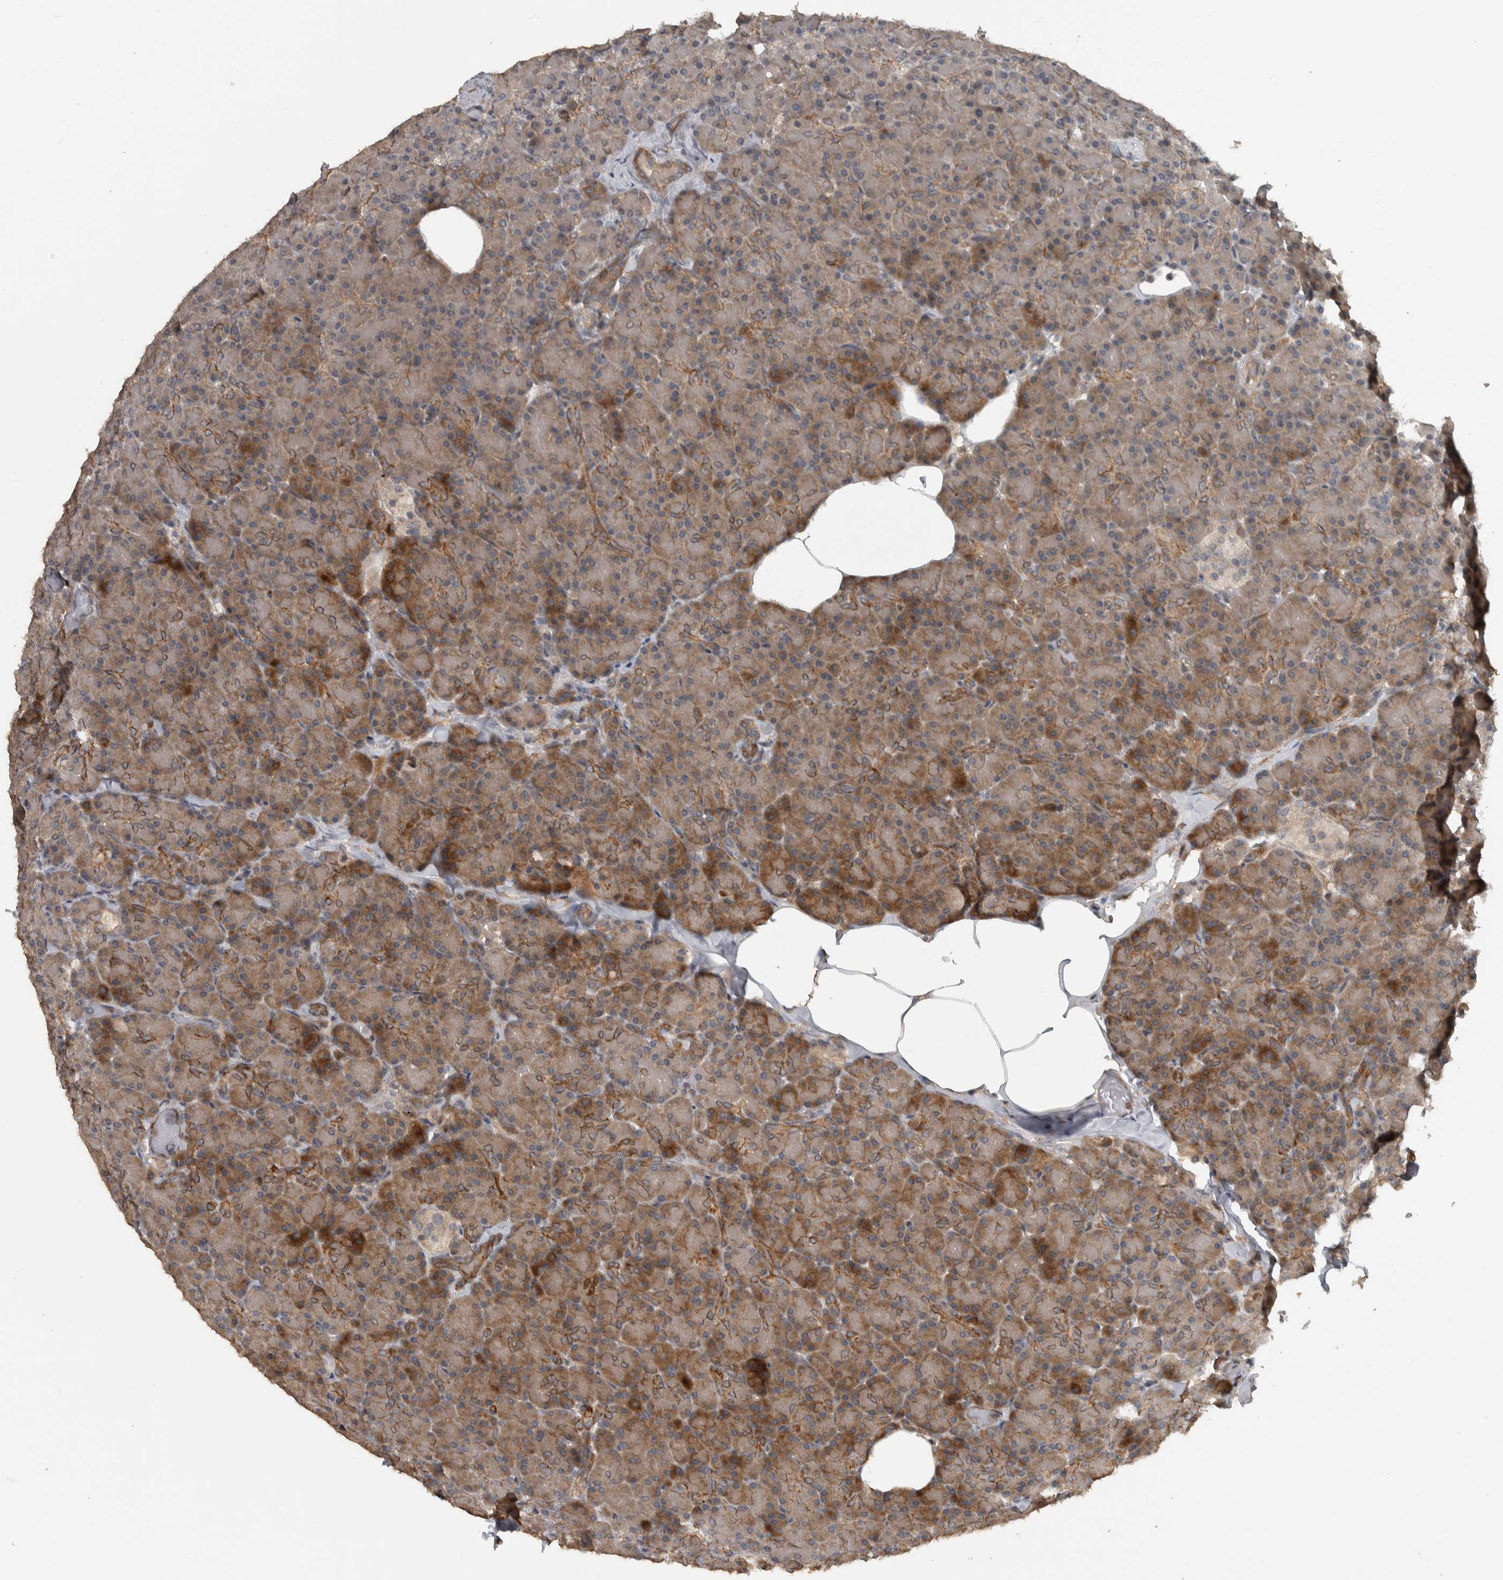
{"staining": {"intensity": "moderate", "quantity": ">75%", "location": "cytoplasmic/membranous"}, "tissue": "pancreas", "cell_type": "Exocrine glandular cells", "image_type": "normal", "snomed": [{"axis": "morphology", "description": "Normal tissue, NOS"}, {"axis": "topography", "description": "Pancreas"}], "caption": "Immunohistochemistry photomicrograph of unremarkable human pancreas stained for a protein (brown), which exhibits medium levels of moderate cytoplasmic/membranous positivity in about >75% of exocrine glandular cells.", "gene": "ERAL1", "patient": {"sex": "female", "age": 43}}